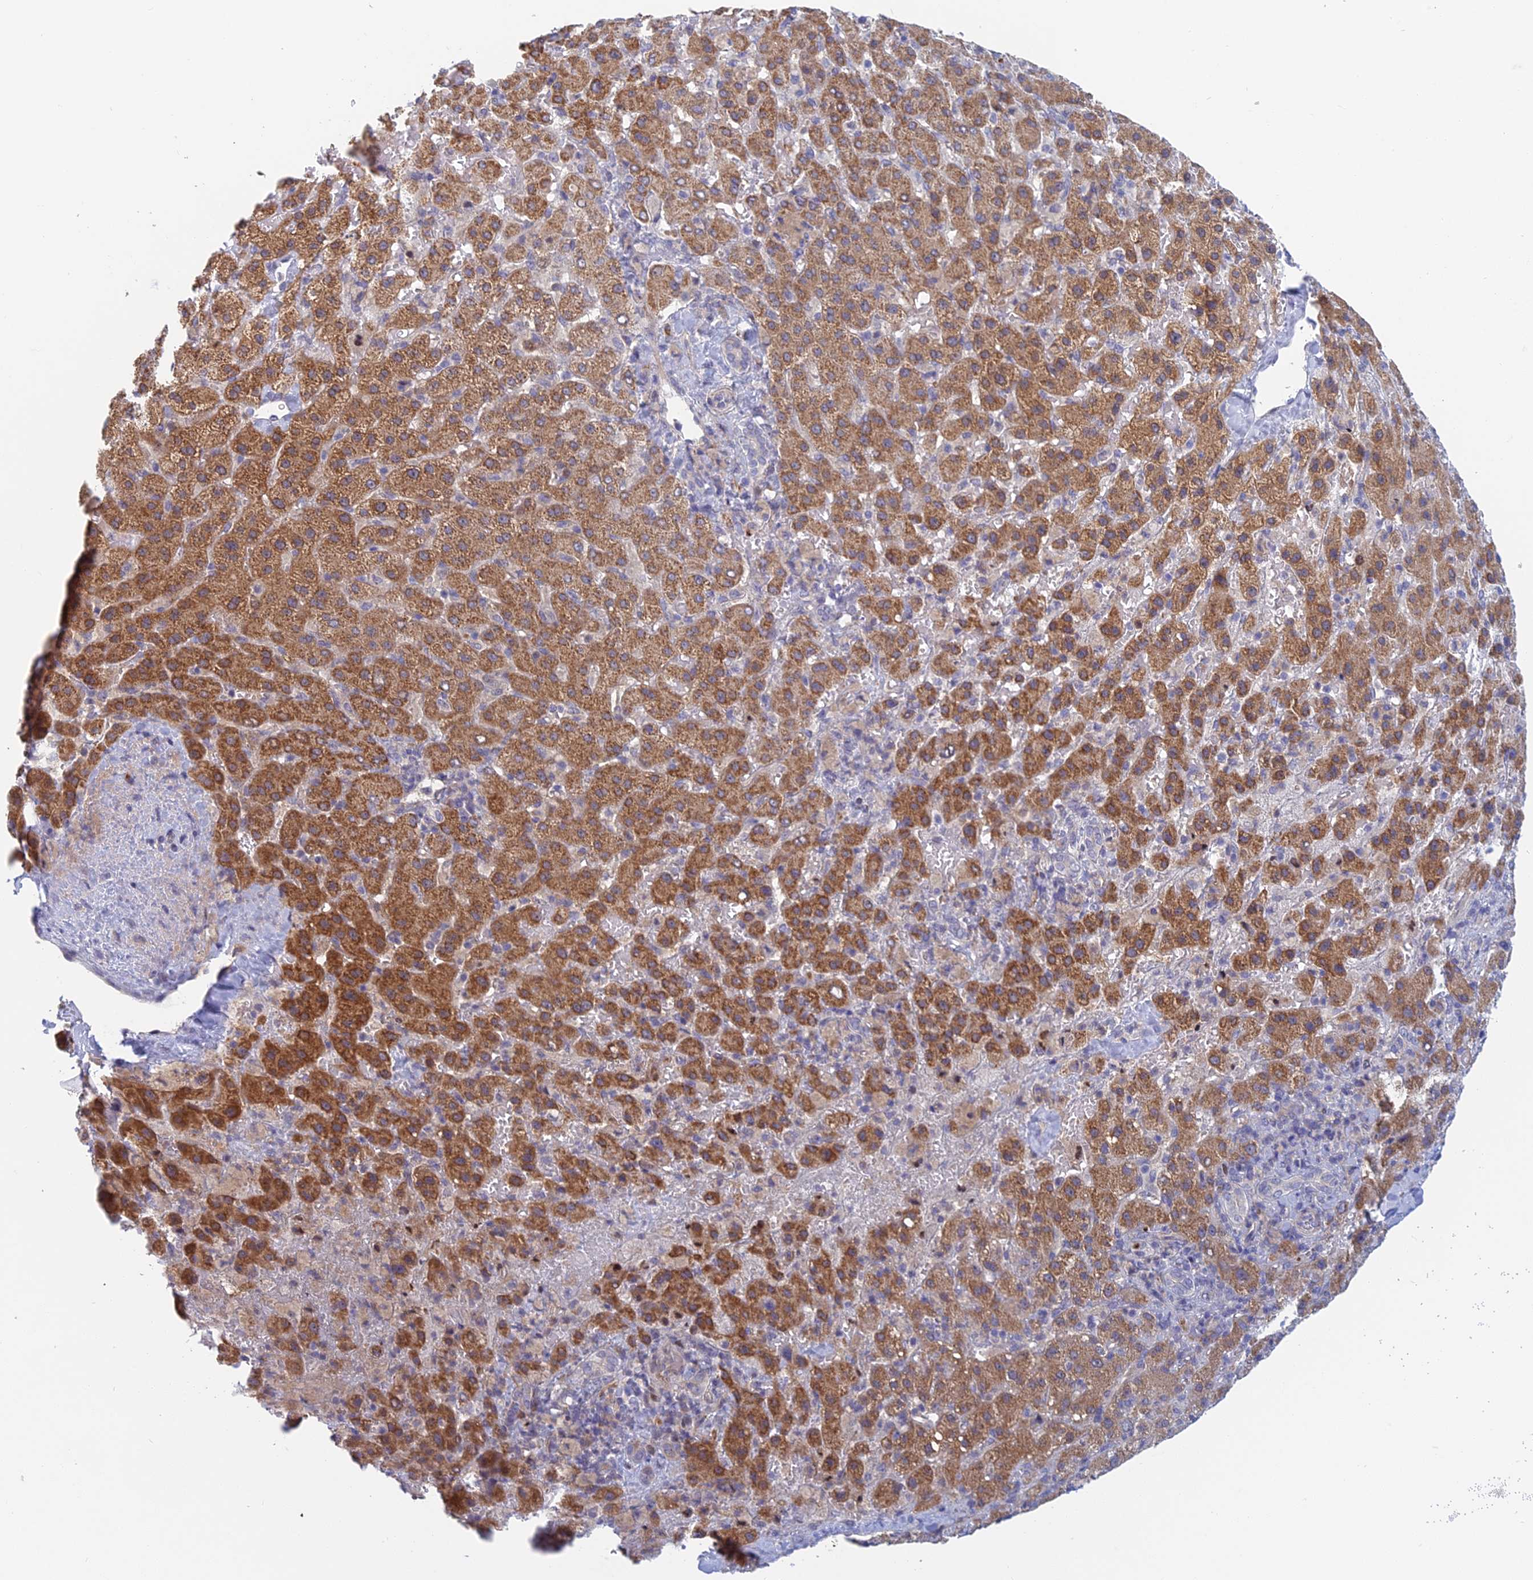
{"staining": {"intensity": "moderate", "quantity": ">75%", "location": "cytoplasmic/membranous"}, "tissue": "liver cancer", "cell_type": "Tumor cells", "image_type": "cancer", "snomed": [{"axis": "morphology", "description": "Carcinoma, Hepatocellular, NOS"}, {"axis": "topography", "description": "Liver"}], "caption": "Protein expression analysis of human liver hepatocellular carcinoma reveals moderate cytoplasmic/membranous positivity in about >75% of tumor cells. The staining is performed using DAB (3,3'-diaminobenzidine) brown chromogen to label protein expression. The nuclei are counter-stained blue using hematoxylin.", "gene": "PPP1R26", "patient": {"sex": "female", "age": 58}}